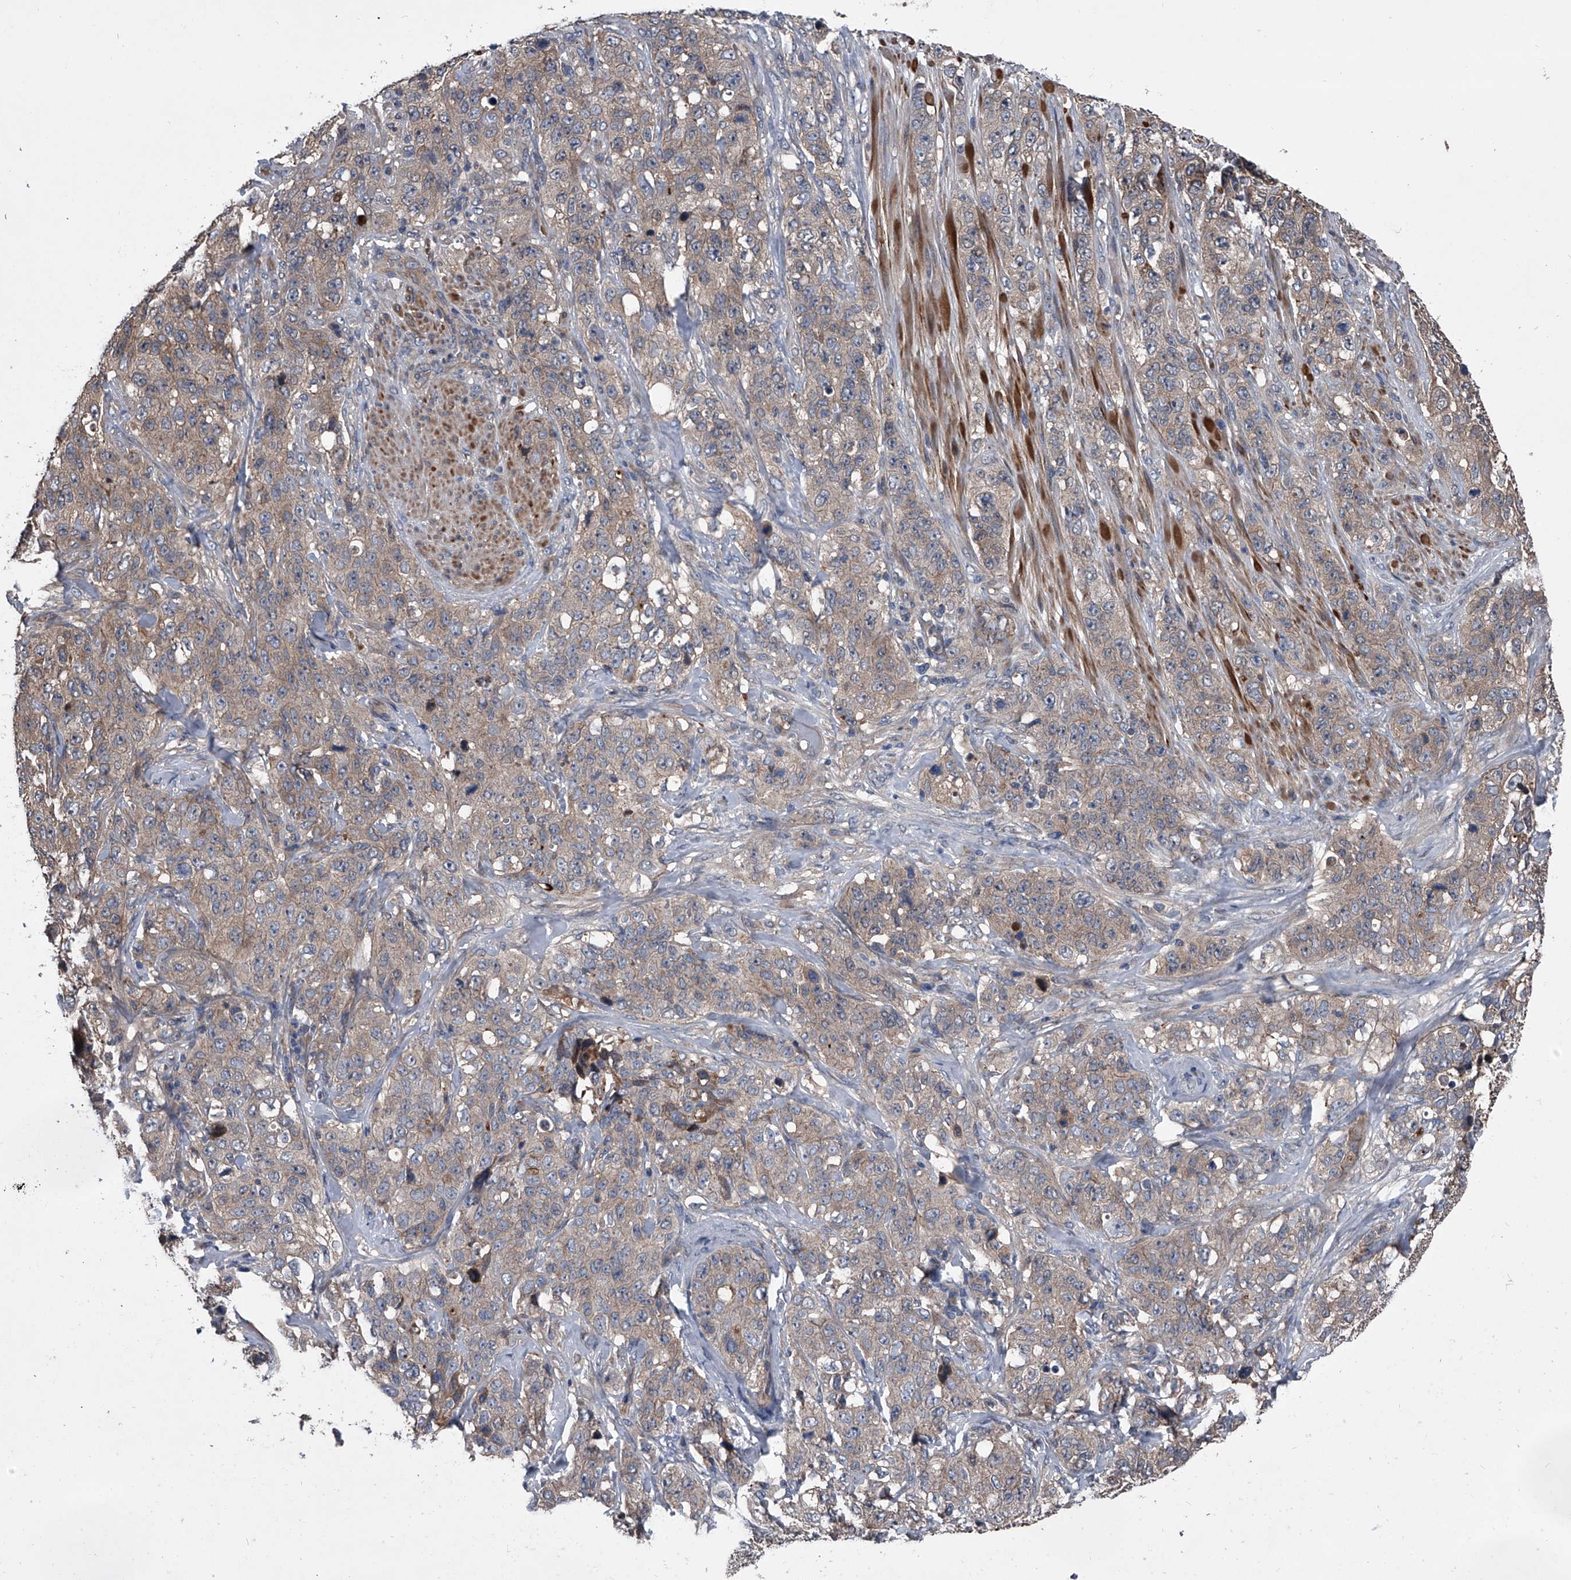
{"staining": {"intensity": "weak", "quantity": ">75%", "location": "cytoplasmic/membranous"}, "tissue": "stomach cancer", "cell_type": "Tumor cells", "image_type": "cancer", "snomed": [{"axis": "morphology", "description": "Adenocarcinoma, NOS"}, {"axis": "topography", "description": "Stomach"}], "caption": "A brown stain shows weak cytoplasmic/membranous expression of a protein in human adenocarcinoma (stomach) tumor cells.", "gene": "KIF13A", "patient": {"sex": "male", "age": 48}}